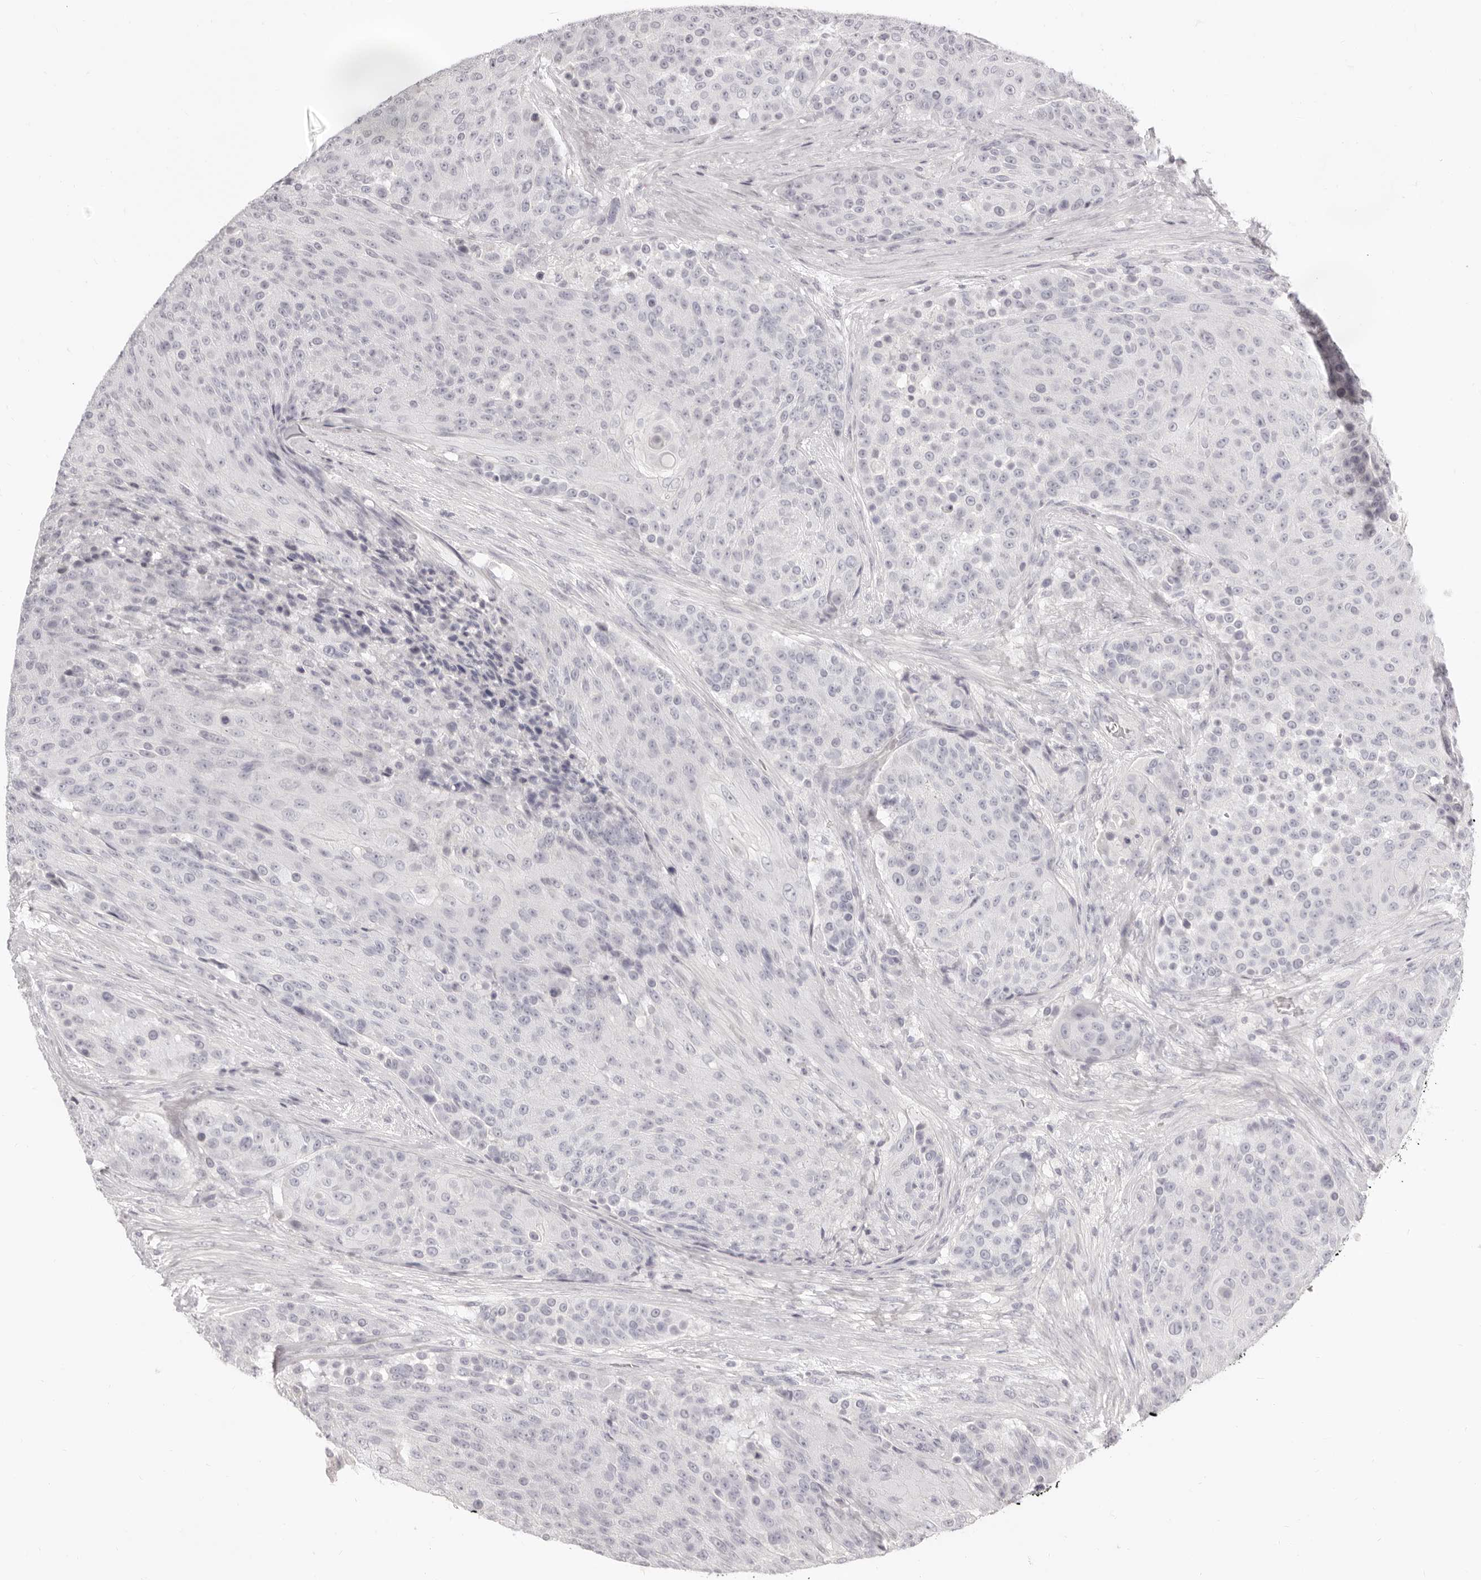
{"staining": {"intensity": "negative", "quantity": "none", "location": "none"}, "tissue": "urothelial cancer", "cell_type": "Tumor cells", "image_type": "cancer", "snomed": [{"axis": "morphology", "description": "Urothelial carcinoma, High grade"}, {"axis": "topography", "description": "Urinary bladder"}], "caption": "Immunohistochemistry micrograph of neoplastic tissue: human urothelial cancer stained with DAB (3,3'-diaminobenzidine) shows no significant protein expression in tumor cells.", "gene": "FABP1", "patient": {"sex": "female", "age": 63}}